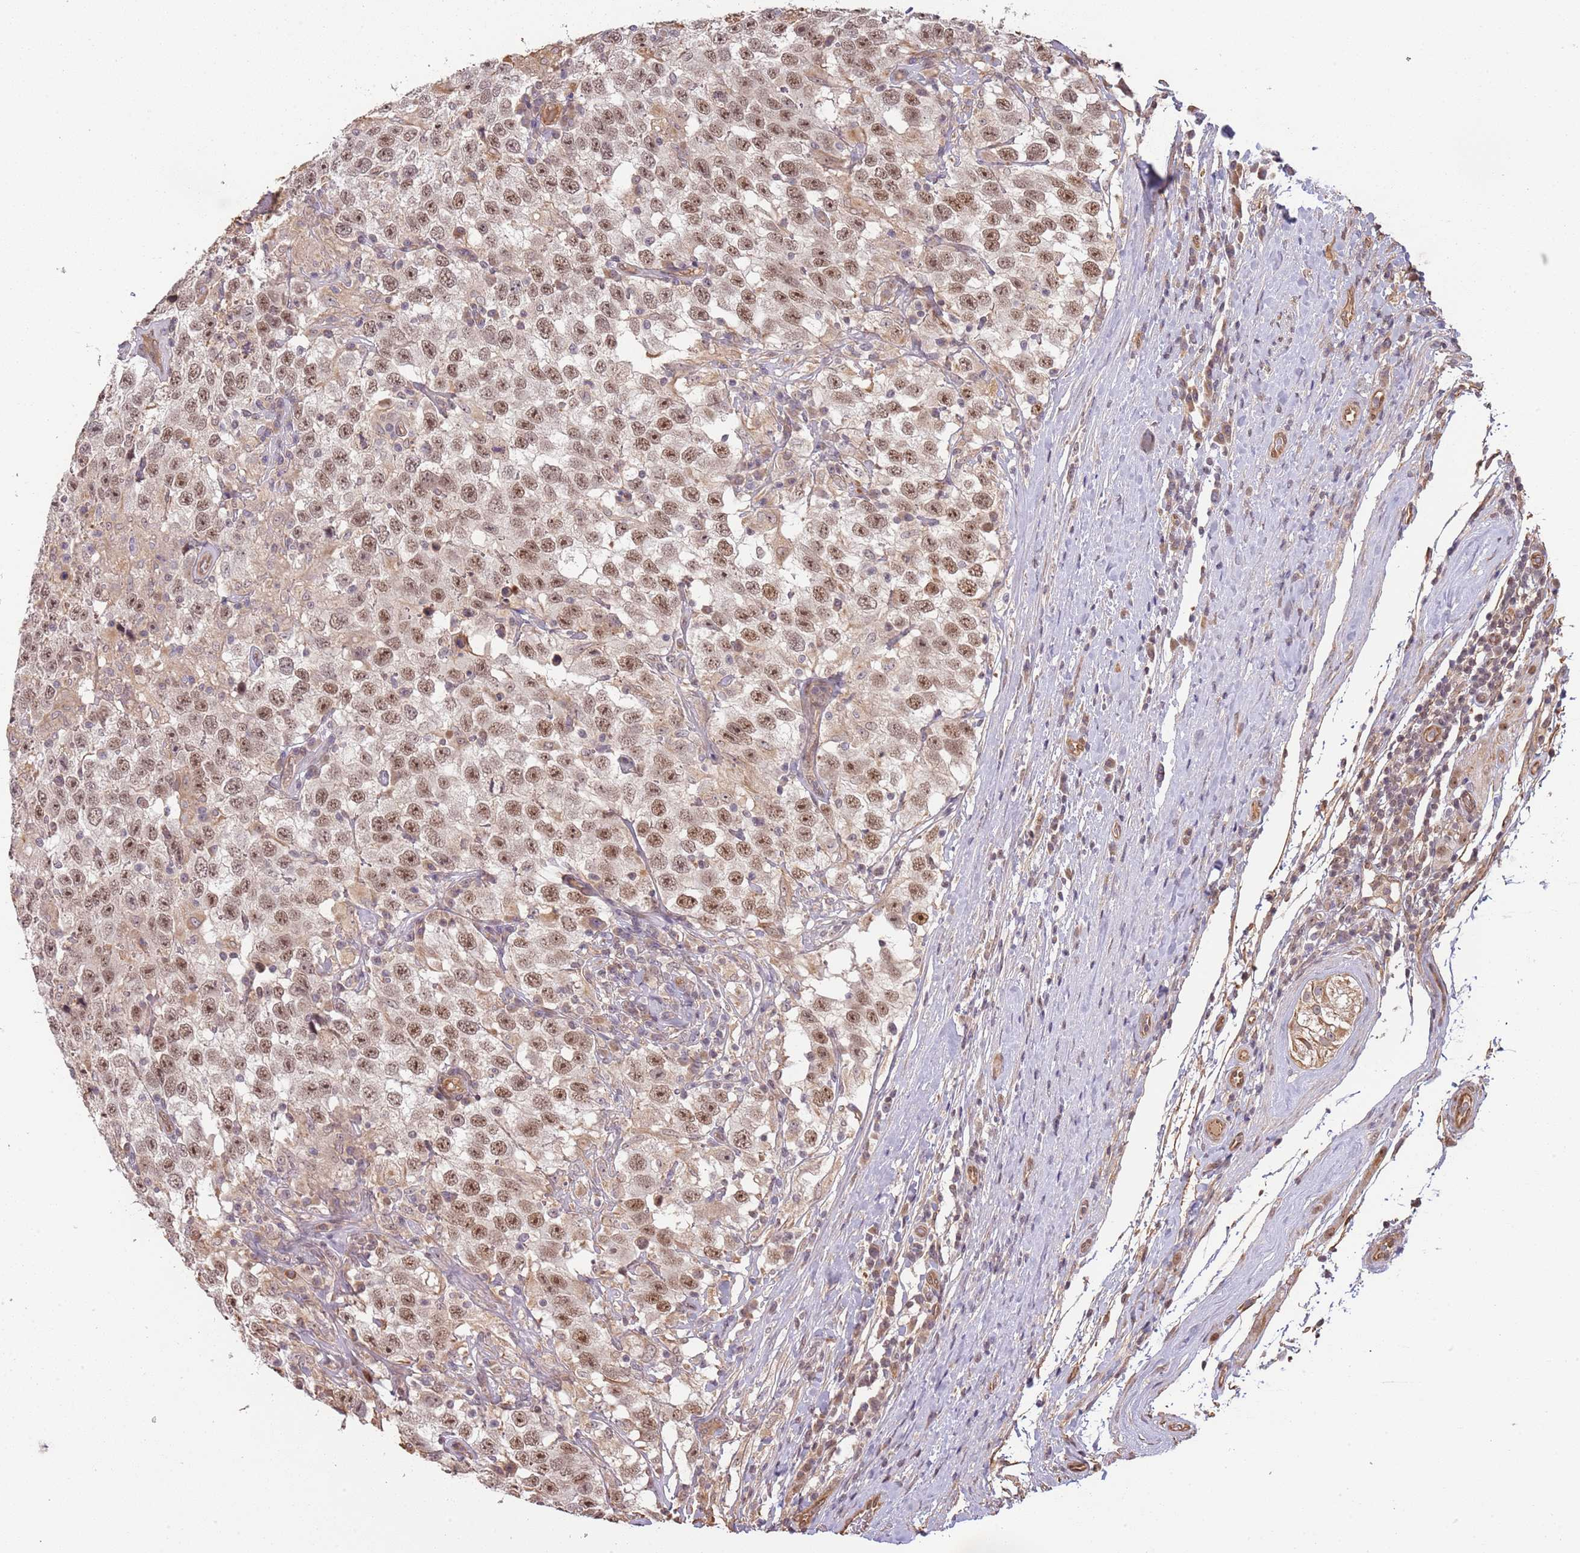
{"staining": {"intensity": "moderate", "quantity": ">75%", "location": "nuclear"}, "tissue": "testis cancer", "cell_type": "Tumor cells", "image_type": "cancer", "snomed": [{"axis": "morphology", "description": "Seminoma, NOS"}, {"axis": "topography", "description": "Testis"}], "caption": "IHC histopathology image of human testis cancer (seminoma) stained for a protein (brown), which exhibits medium levels of moderate nuclear expression in about >75% of tumor cells.", "gene": "SURF2", "patient": {"sex": "male", "age": 41}}